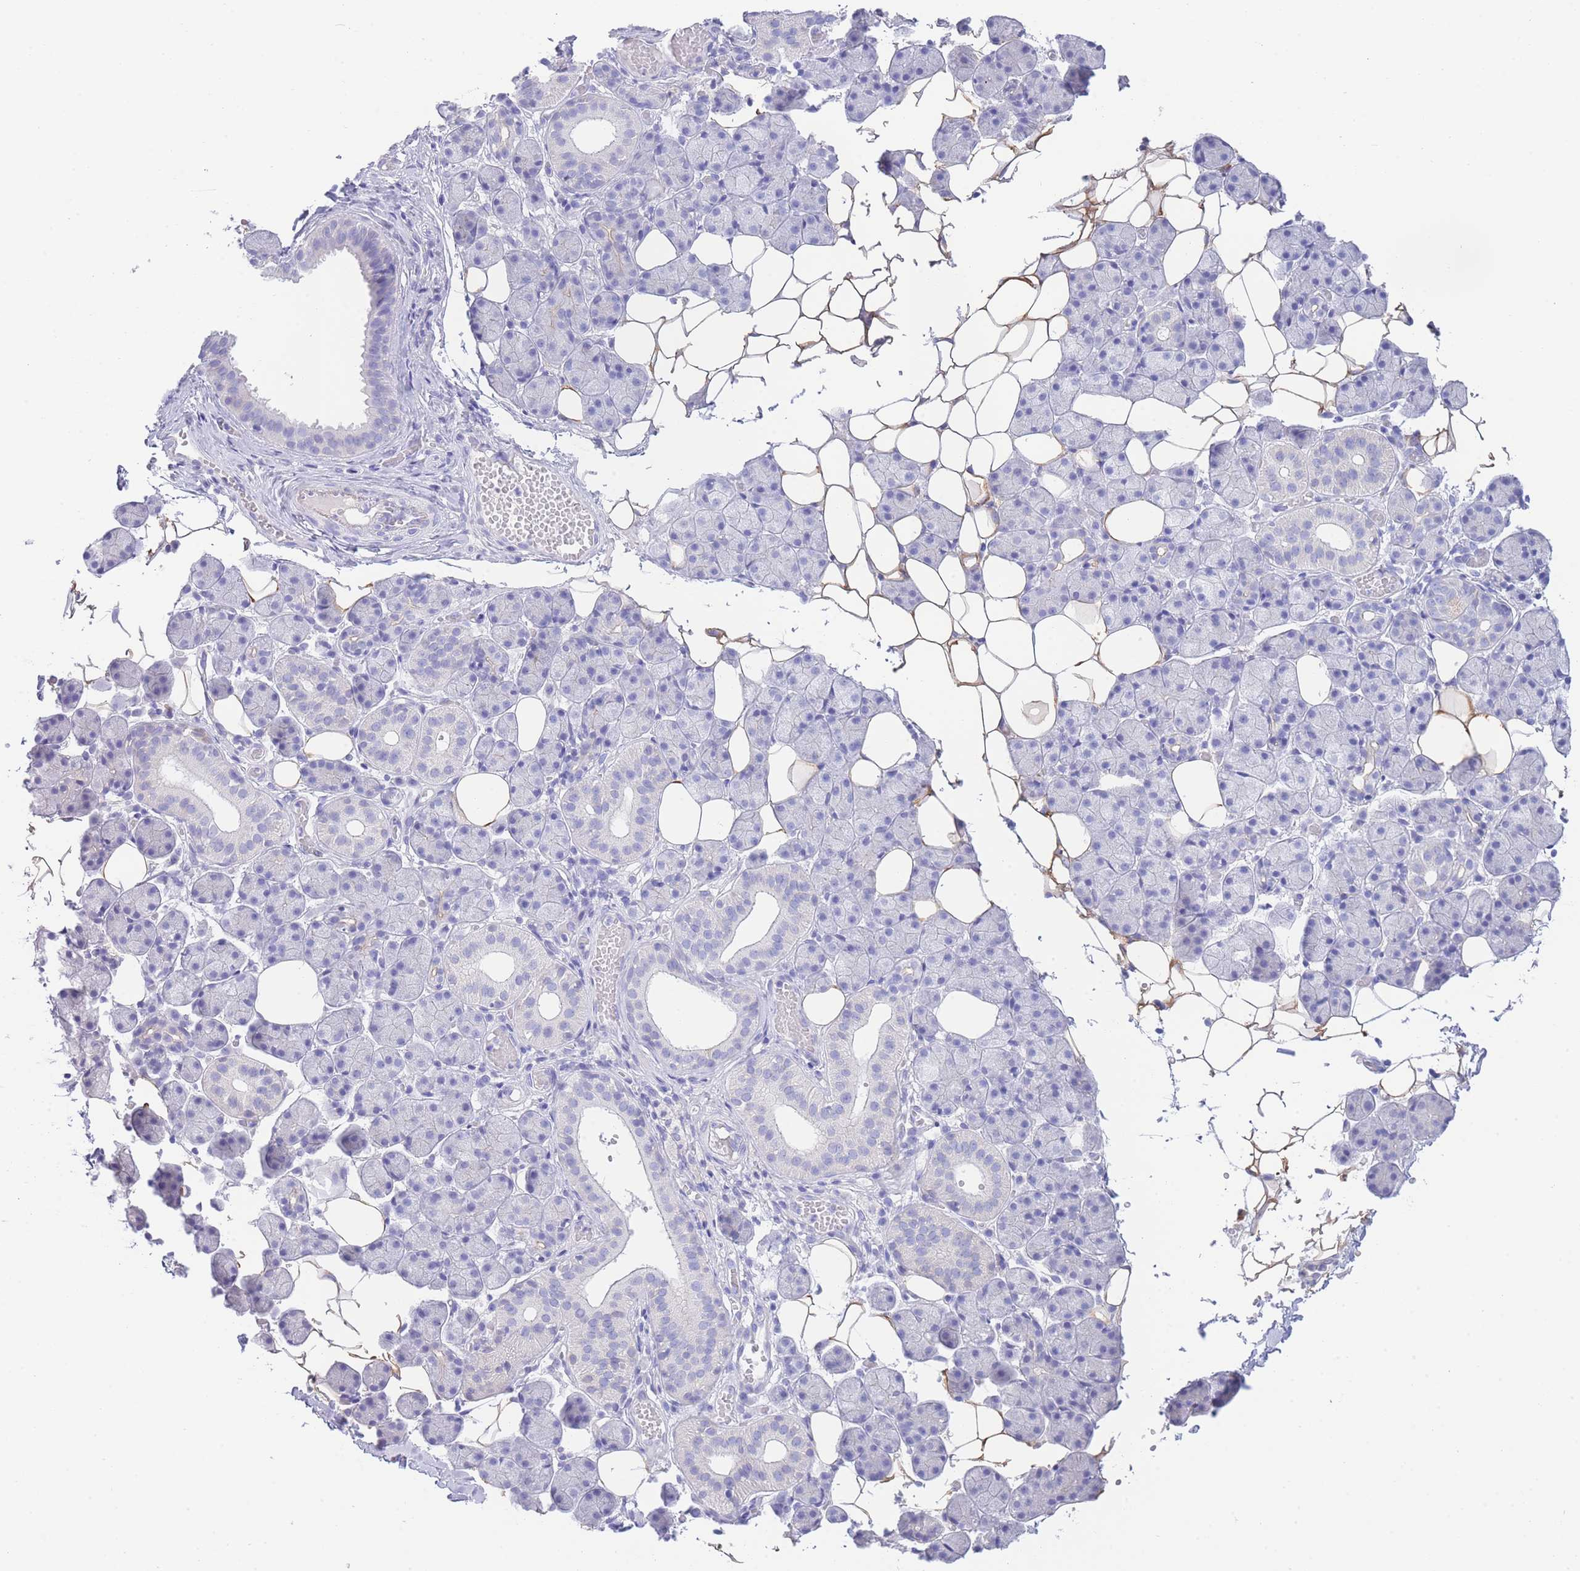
{"staining": {"intensity": "negative", "quantity": "none", "location": "none"}, "tissue": "salivary gland", "cell_type": "Glandular cells", "image_type": "normal", "snomed": [{"axis": "morphology", "description": "Normal tissue, NOS"}, {"axis": "topography", "description": "Salivary gland"}], "caption": "Immunohistochemistry (IHC) image of benign salivary gland: salivary gland stained with DAB (3,3'-diaminobenzidine) reveals no significant protein staining in glandular cells. The staining was performed using DAB (3,3'-diaminobenzidine) to visualize the protein expression in brown, while the nuclei were stained in blue with hematoxylin (Magnification: 20x).", "gene": "LRRC37A2", "patient": {"sex": "female", "age": 33}}